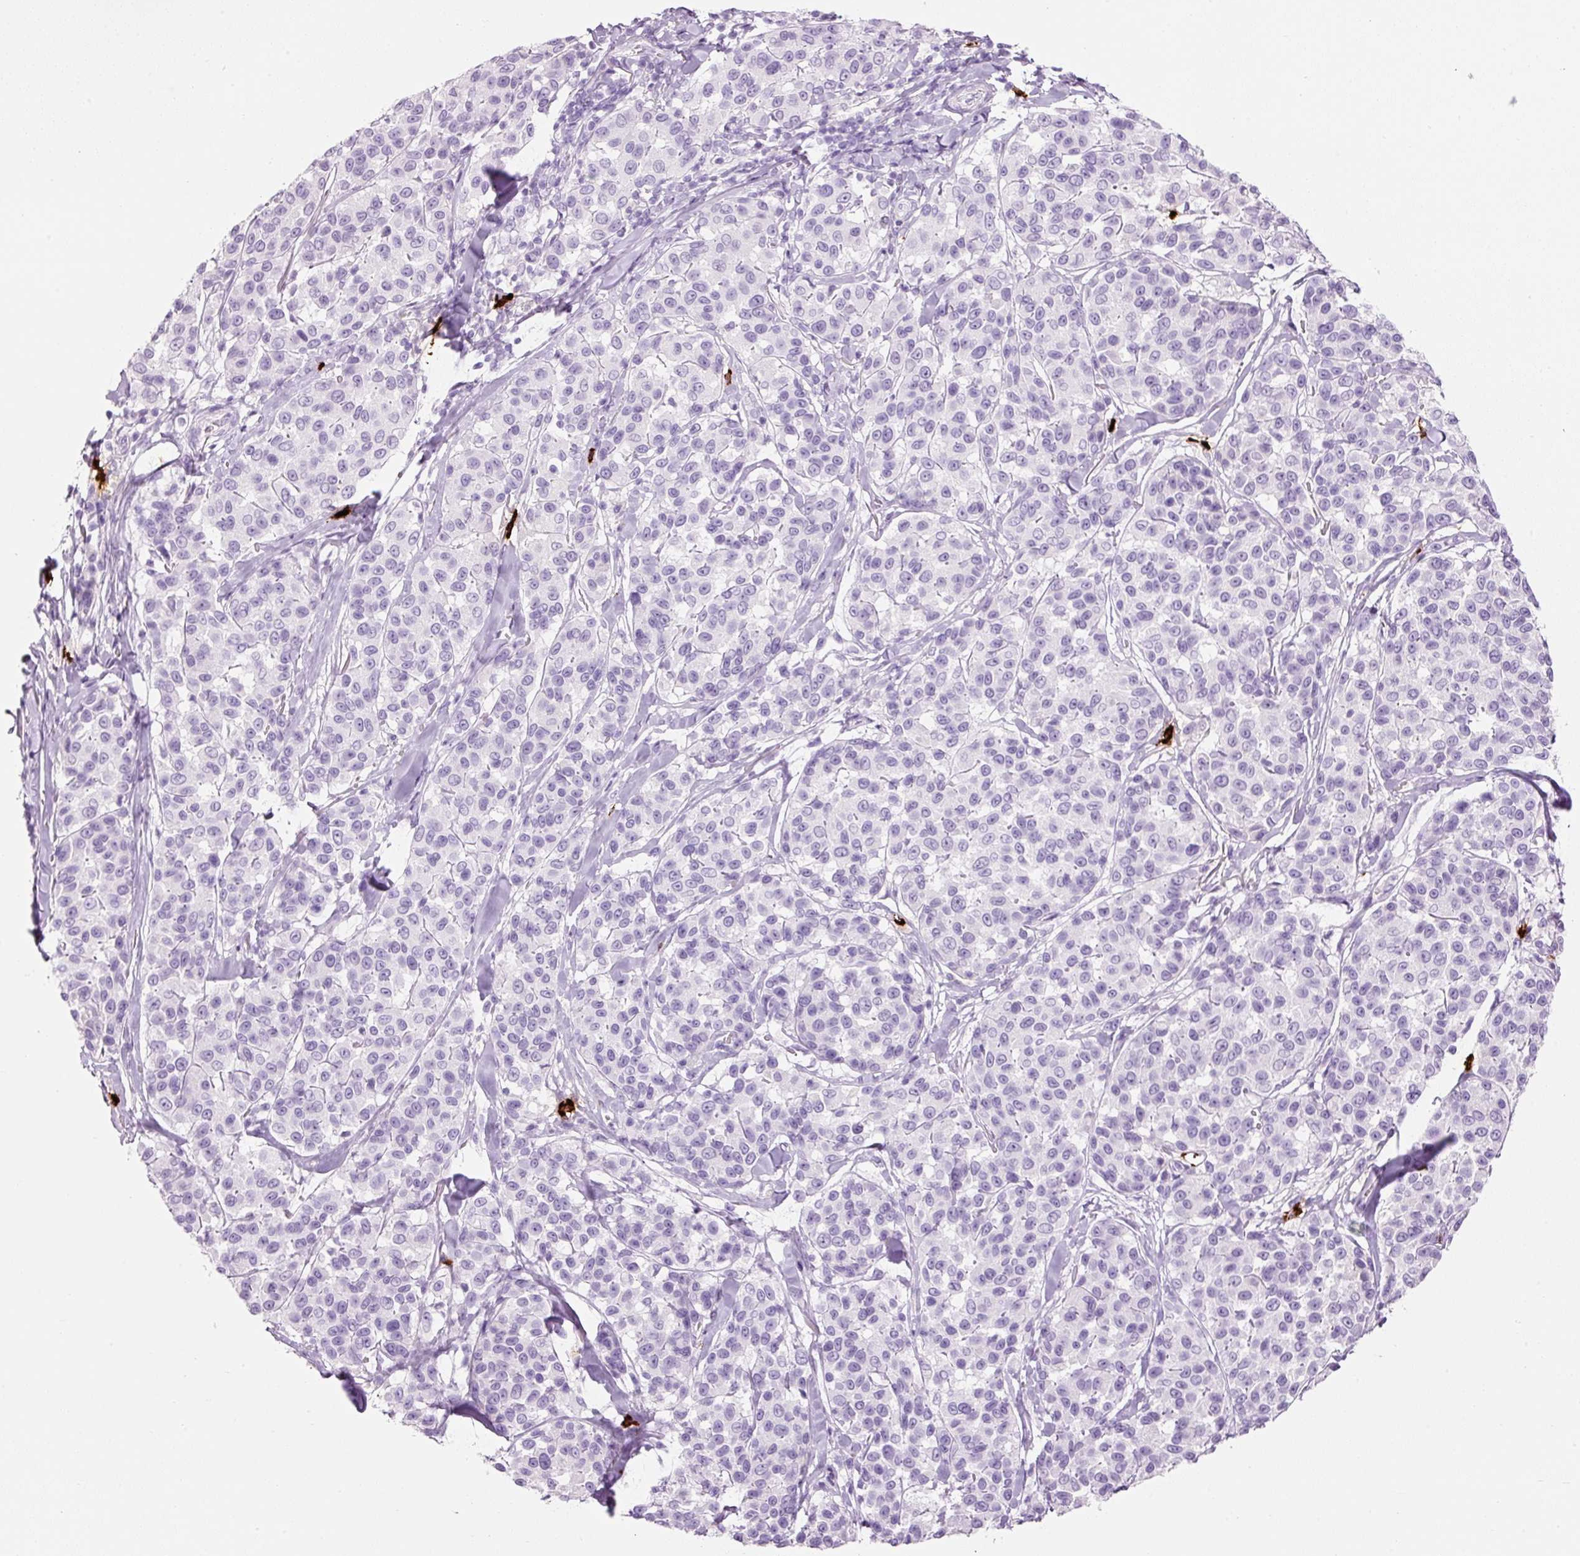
{"staining": {"intensity": "negative", "quantity": "none", "location": "none"}, "tissue": "melanoma", "cell_type": "Tumor cells", "image_type": "cancer", "snomed": [{"axis": "morphology", "description": "Malignant melanoma, NOS"}, {"axis": "topography", "description": "Skin"}], "caption": "DAB immunohistochemical staining of malignant melanoma displays no significant staining in tumor cells. Brightfield microscopy of IHC stained with DAB (3,3'-diaminobenzidine) (brown) and hematoxylin (blue), captured at high magnification.", "gene": "CMA1", "patient": {"sex": "female", "age": 66}}